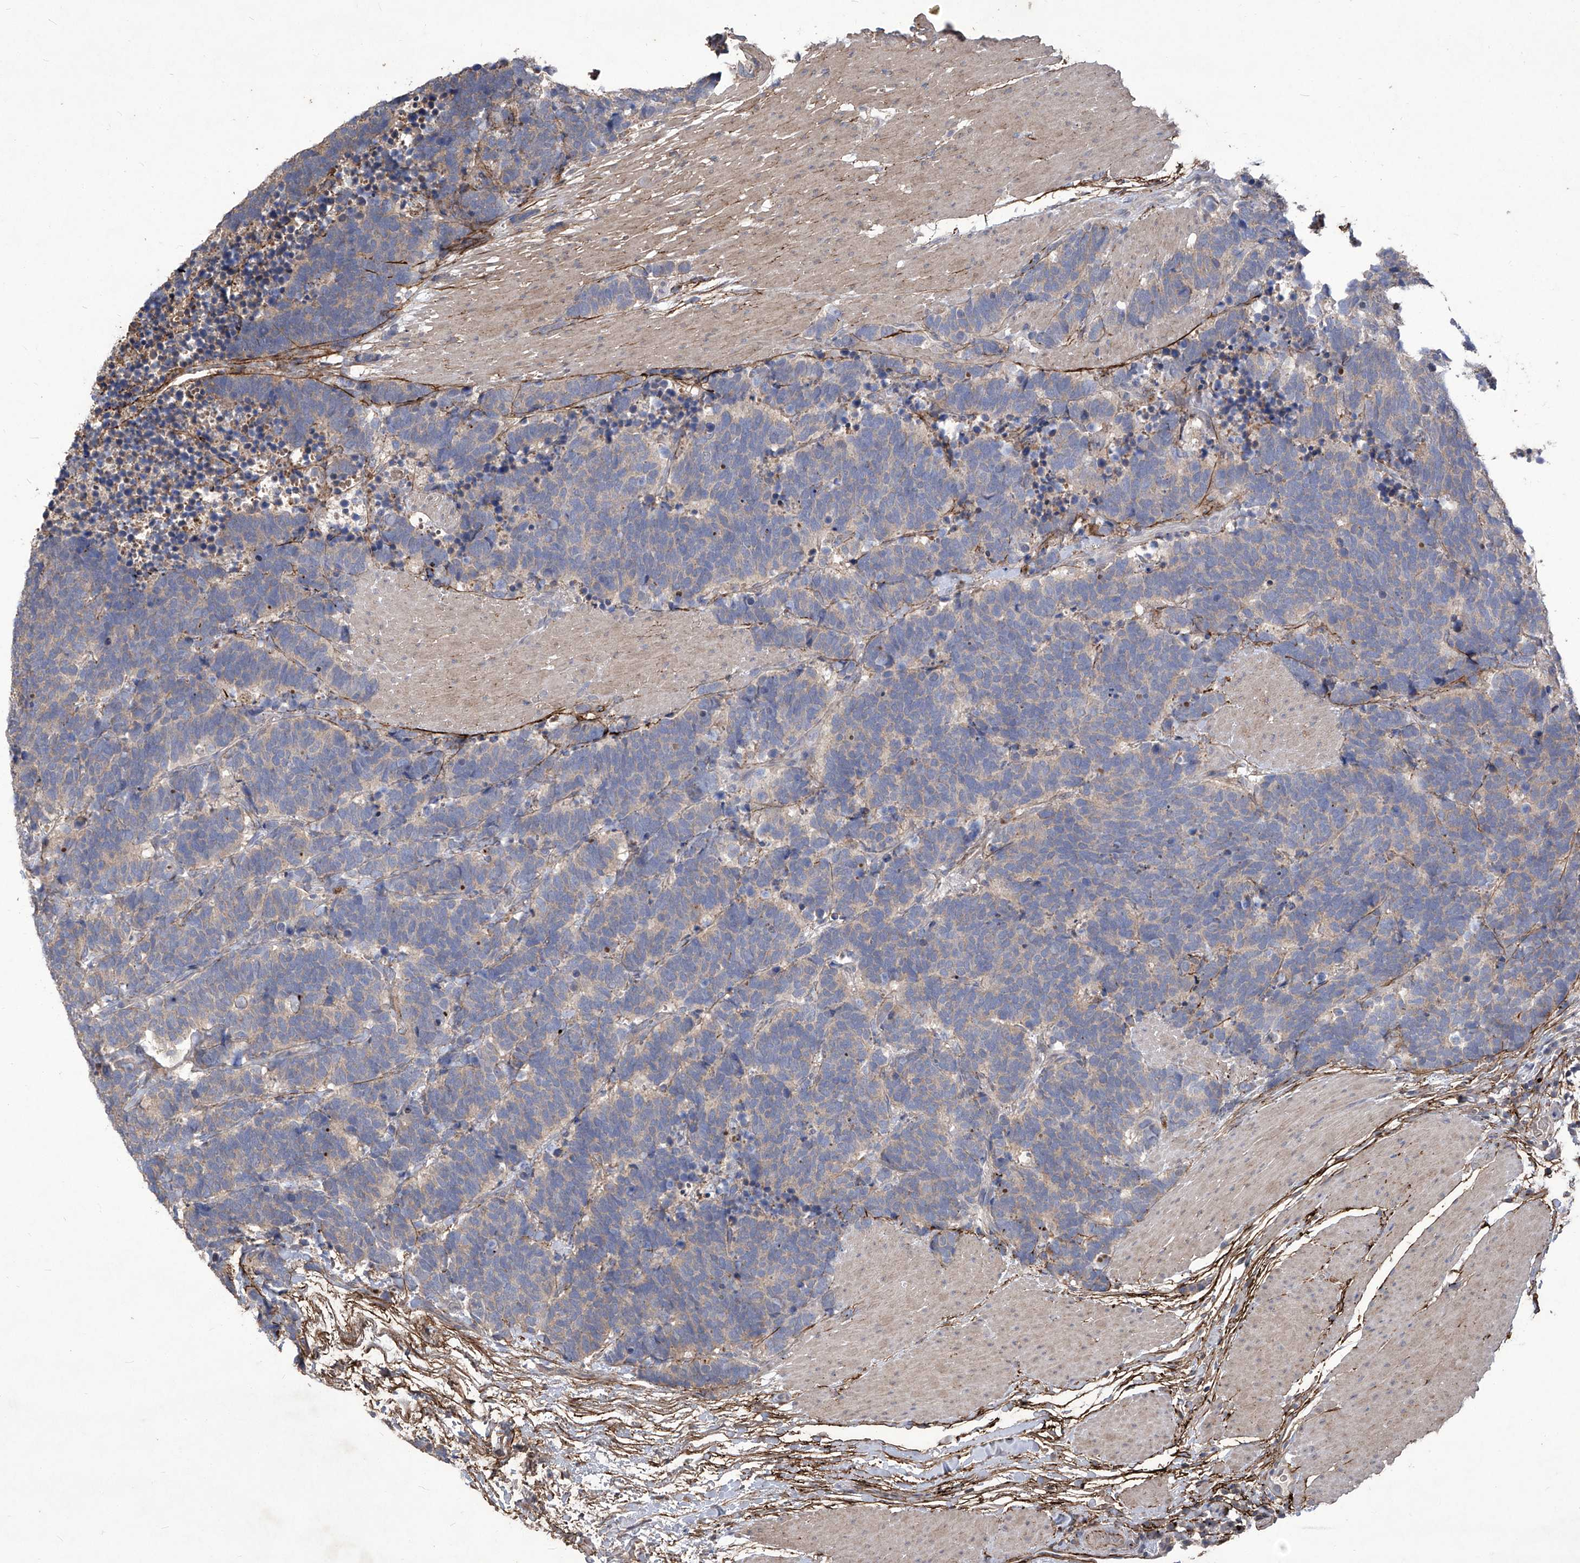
{"staining": {"intensity": "weak", "quantity": "<25%", "location": "cytoplasmic/membranous"}, "tissue": "carcinoid", "cell_type": "Tumor cells", "image_type": "cancer", "snomed": [{"axis": "morphology", "description": "Carcinoma, NOS"}, {"axis": "morphology", "description": "Carcinoid, malignant, NOS"}, {"axis": "topography", "description": "Urinary bladder"}], "caption": "There is no significant positivity in tumor cells of carcinoma.", "gene": "TXNIP", "patient": {"sex": "male", "age": 57}}